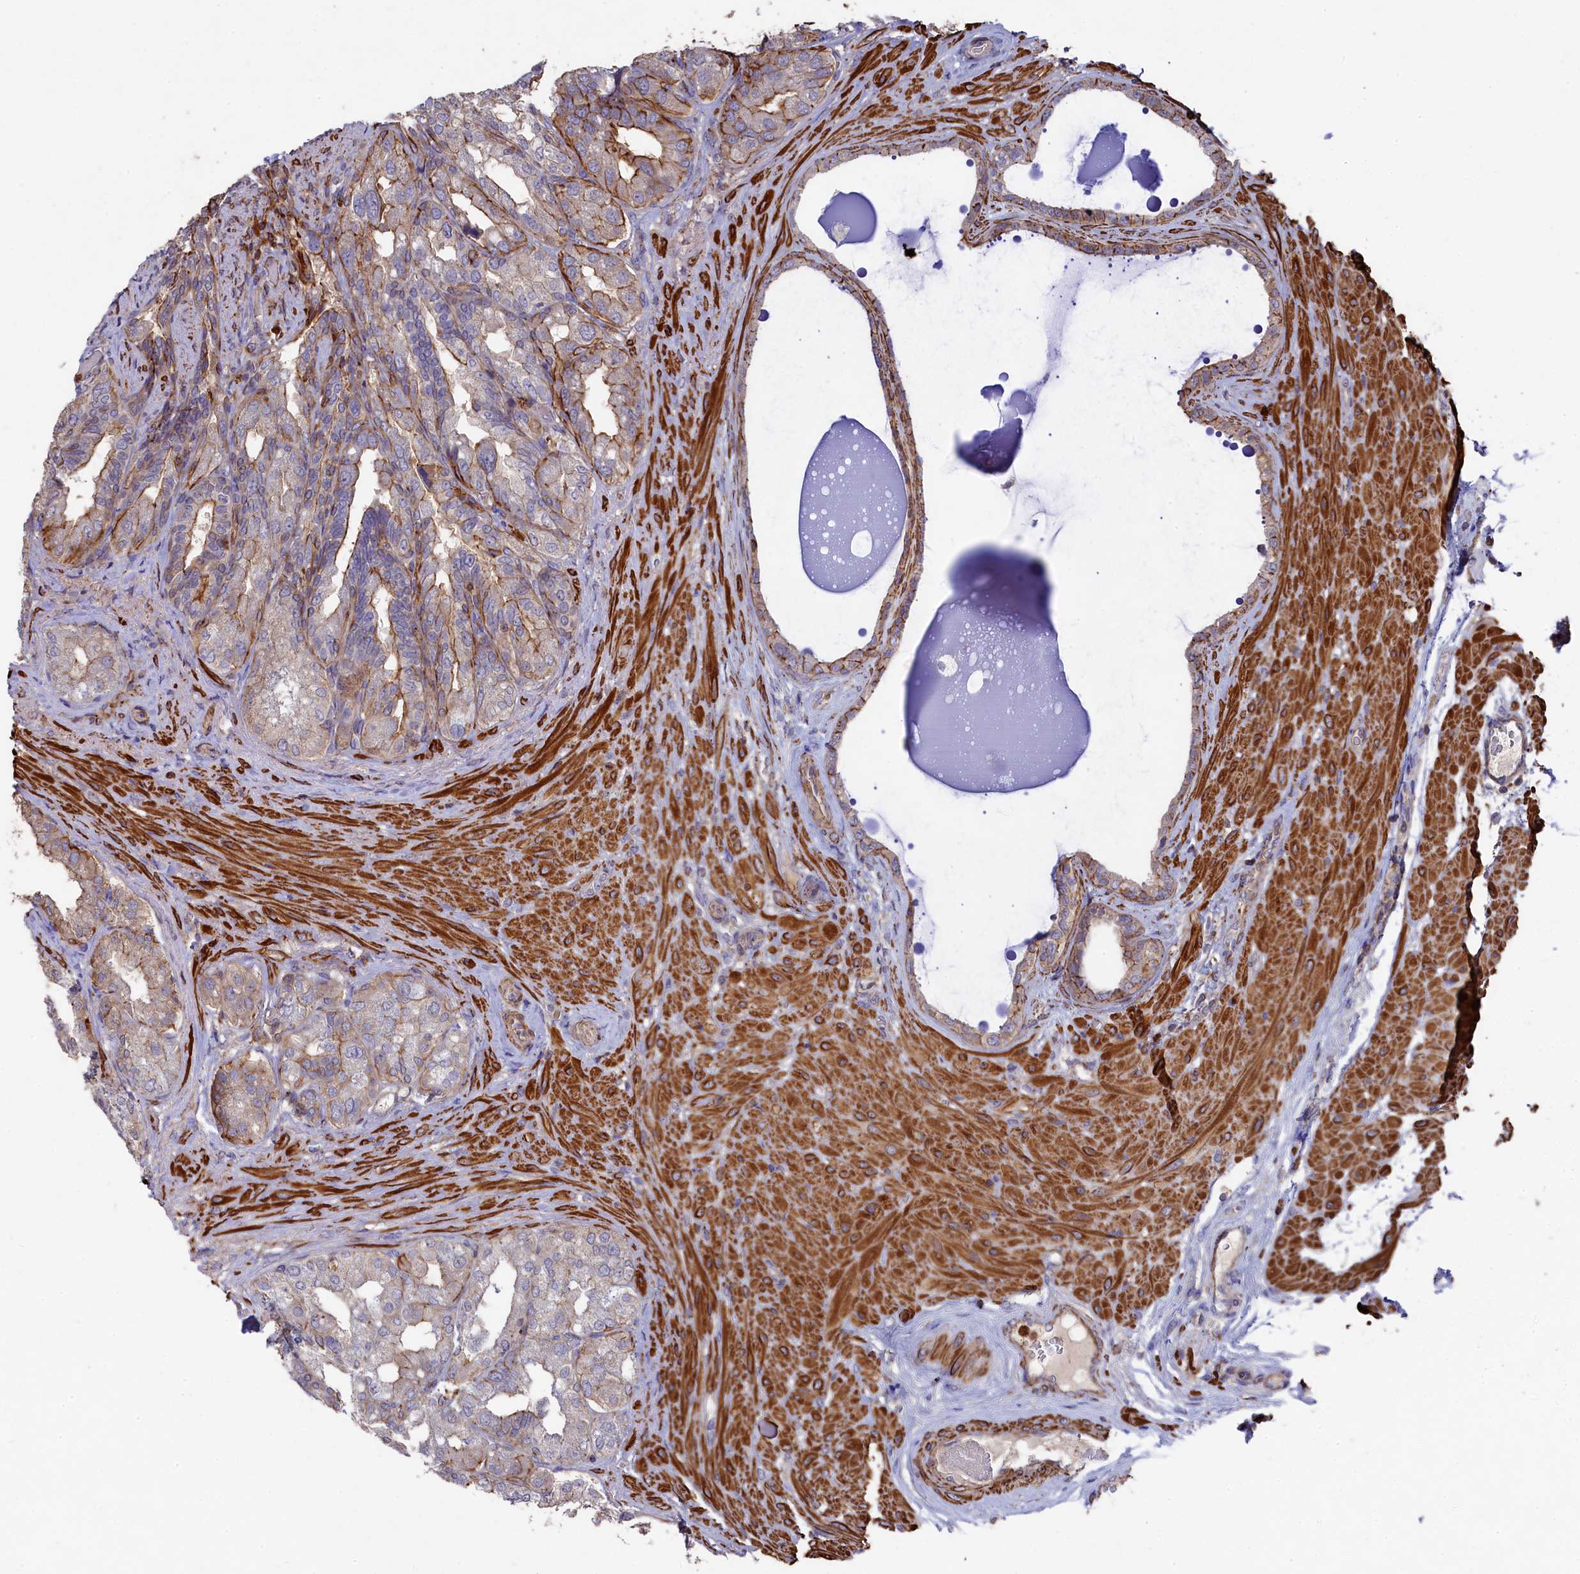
{"staining": {"intensity": "moderate", "quantity": ">75%", "location": "cytoplasmic/membranous"}, "tissue": "seminal vesicle", "cell_type": "Glandular cells", "image_type": "normal", "snomed": [{"axis": "morphology", "description": "Normal tissue, NOS"}, {"axis": "topography", "description": "Seminal veicle"}, {"axis": "topography", "description": "Peripheral nerve tissue"}], "caption": "An immunohistochemistry histopathology image of normal tissue is shown. Protein staining in brown labels moderate cytoplasmic/membranous positivity in seminal vesicle within glandular cells. (Stains: DAB (3,3'-diaminobenzidine) in brown, nuclei in blue, Microscopy: brightfield microscopy at high magnification).", "gene": "RAPSN", "patient": {"sex": "male", "age": 63}}